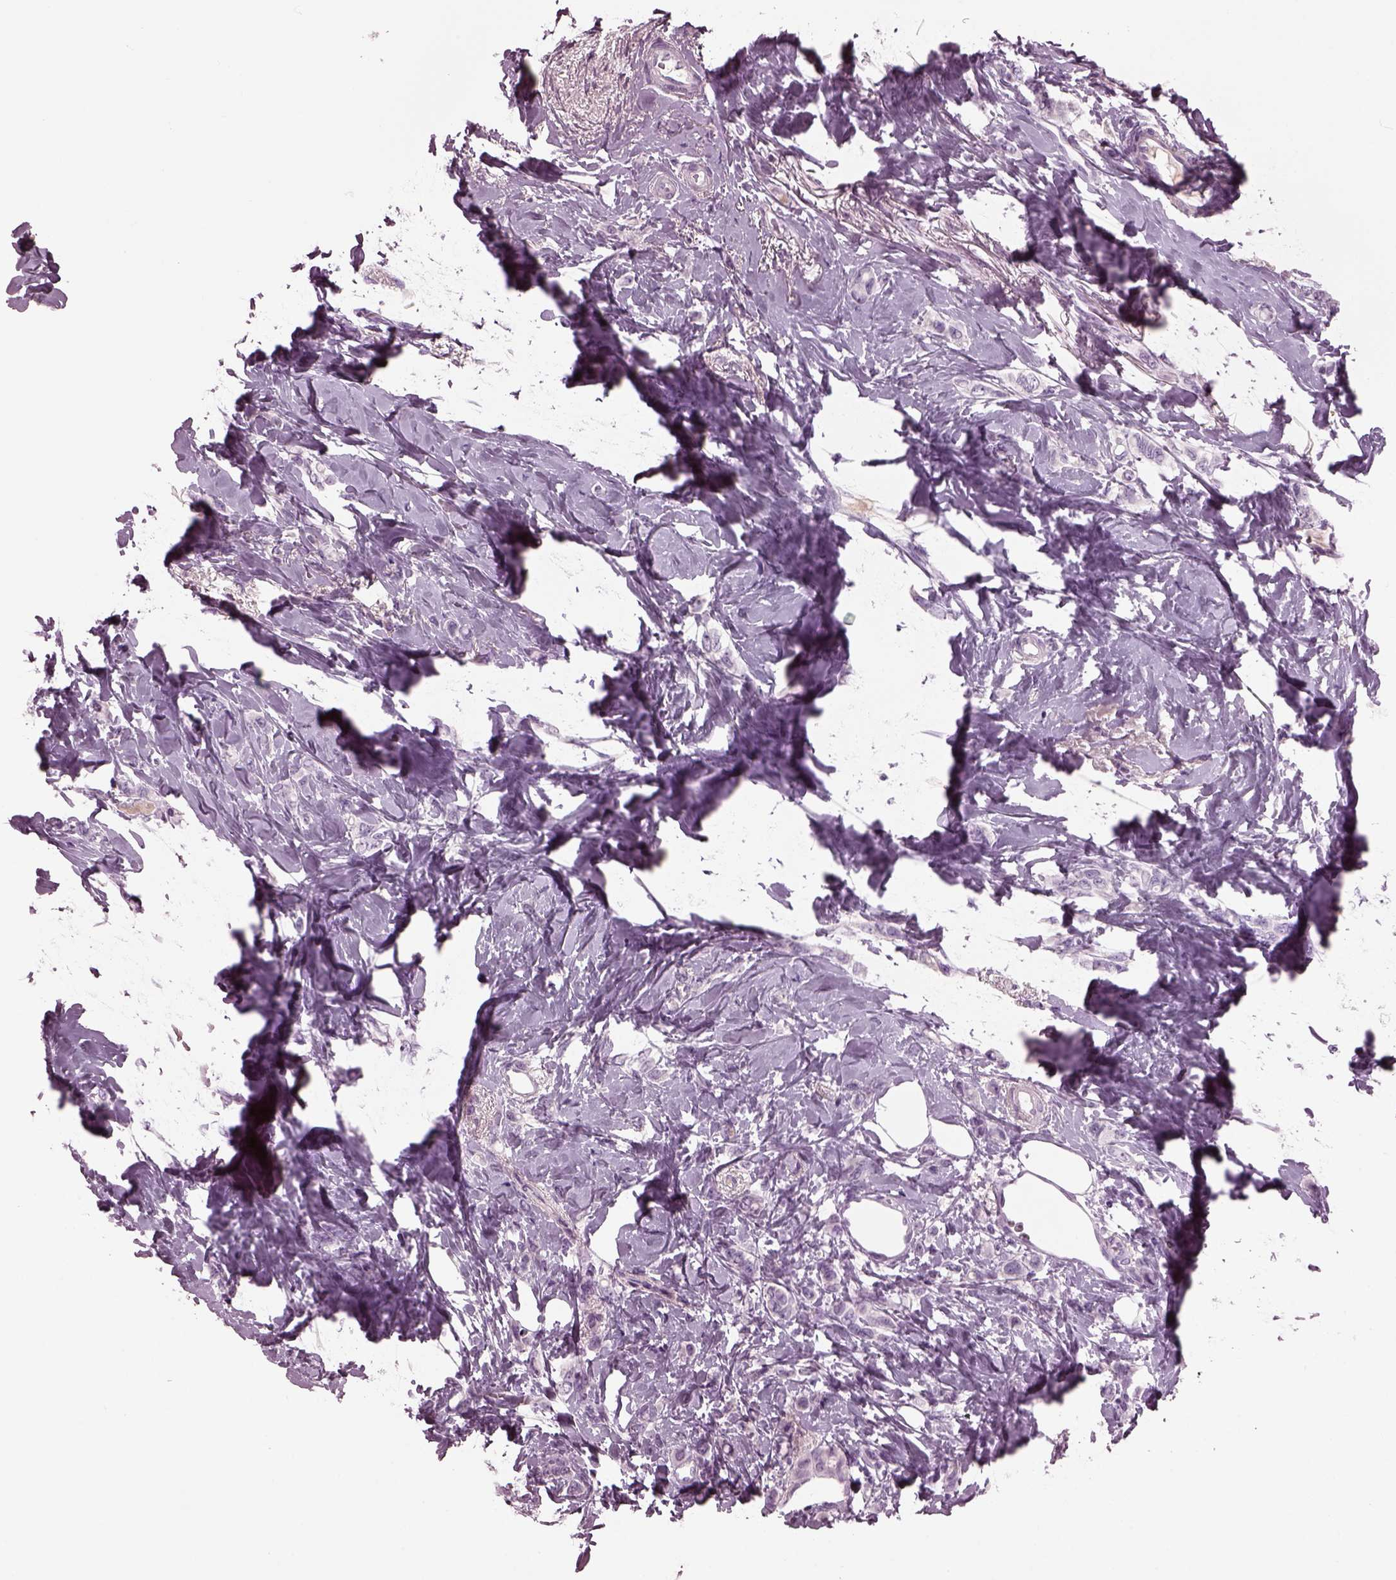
{"staining": {"intensity": "negative", "quantity": "none", "location": "none"}, "tissue": "breast cancer", "cell_type": "Tumor cells", "image_type": "cancer", "snomed": [{"axis": "morphology", "description": "Lobular carcinoma"}, {"axis": "topography", "description": "Breast"}], "caption": "Immunohistochemistry (IHC) image of neoplastic tissue: human breast cancer stained with DAB (3,3'-diaminobenzidine) exhibits no significant protein expression in tumor cells.", "gene": "DPYSL5", "patient": {"sex": "female", "age": 66}}